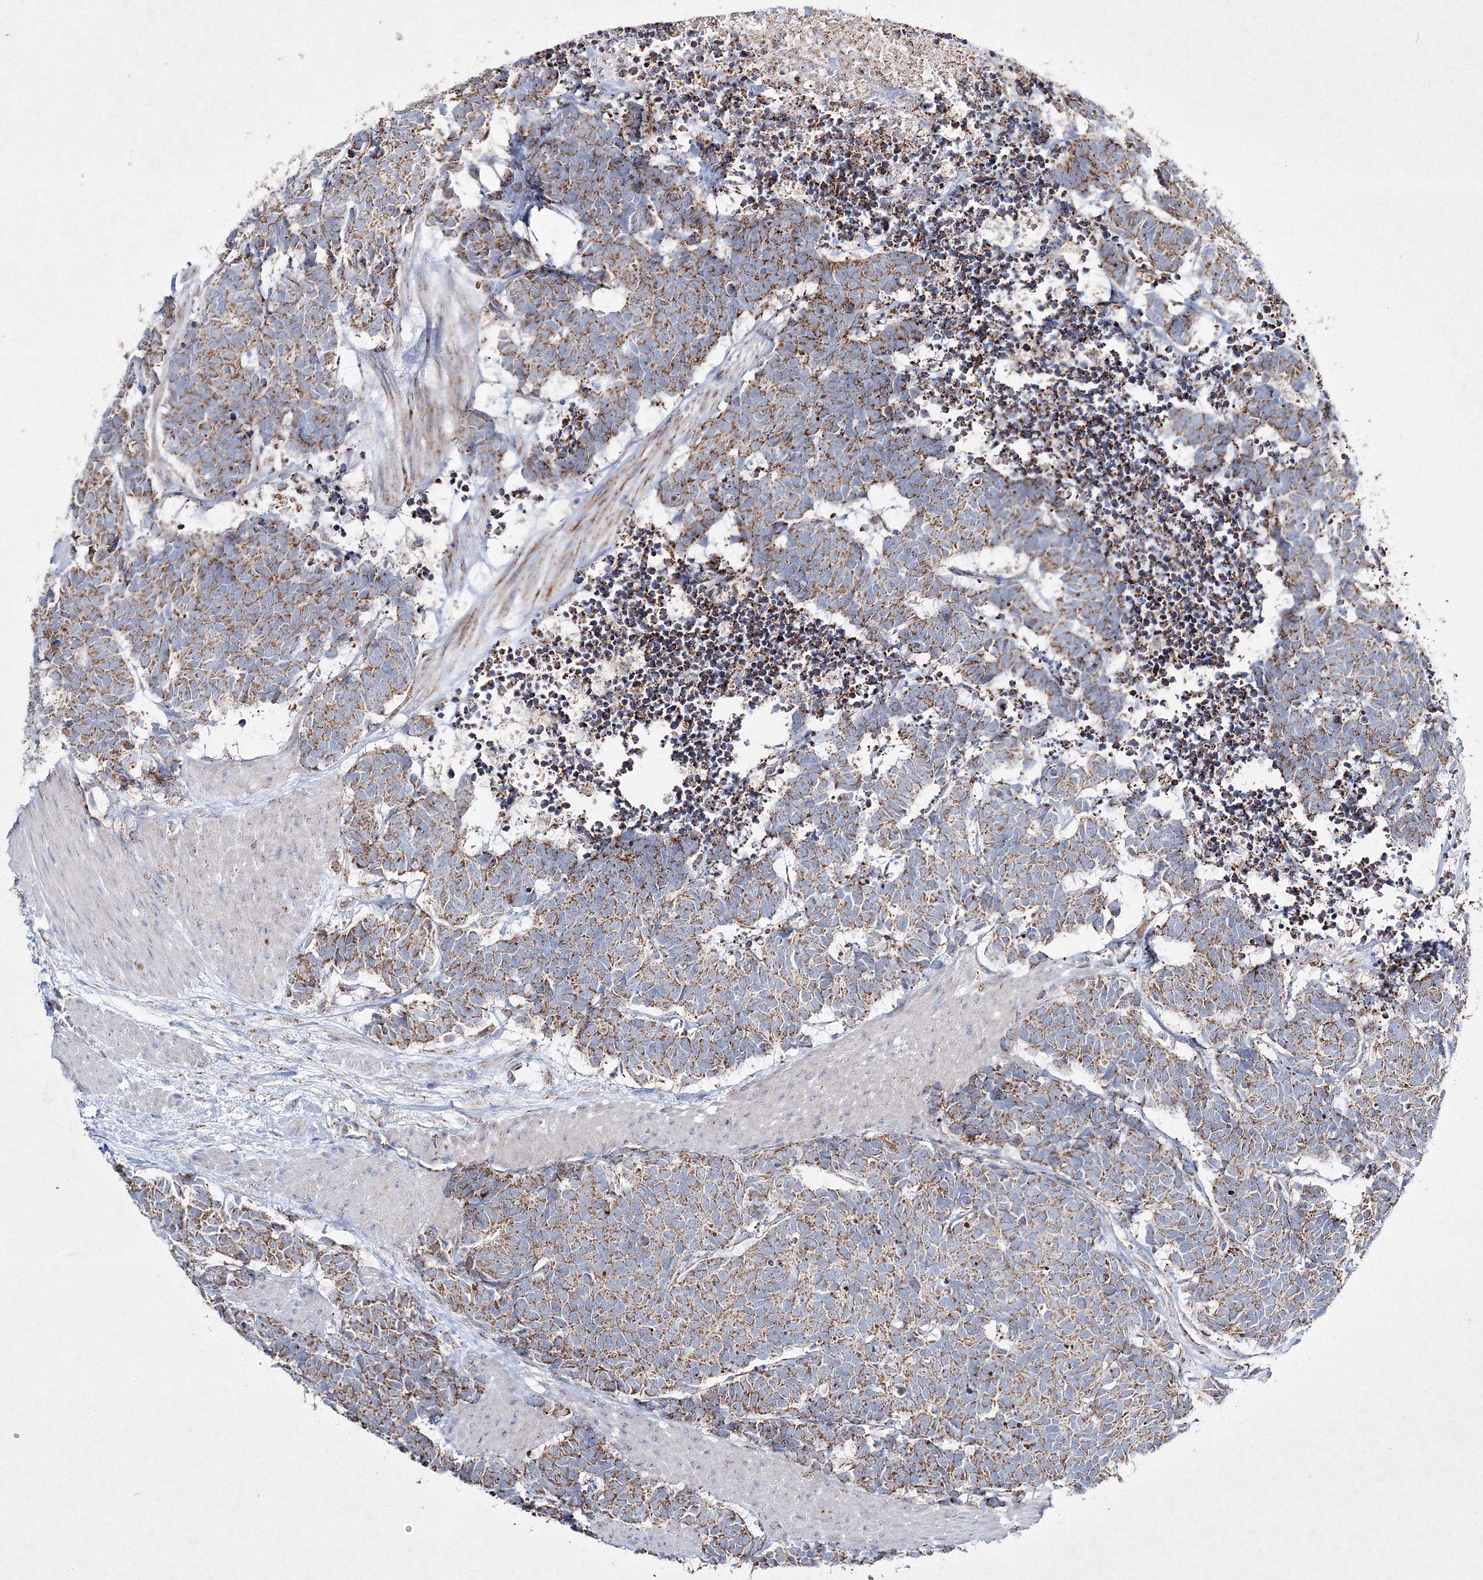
{"staining": {"intensity": "moderate", "quantity": ">75%", "location": "cytoplasmic/membranous"}, "tissue": "carcinoid", "cell_type": "Tumor cells", "image_type": "cancer", "snomed": [{"axis": "morphology", "description": "Carcinoma, NOS"}, {"axis": "morphology", "description": "Carcinoid, malignant, NOS"}, {"axis": "topography", "description": "Urinary bladder"}], "caption": "An image of carcinoid stained for a protein displays moderate cytoplasmic/membranous brown staining in tumor cells. (DAB (3,3'-diaminobenzidine) IHC, brown staining for protein, blue staining for nuclei).", "gene": "IGSF9", "patient": {"sex": "male", "age": 57}}